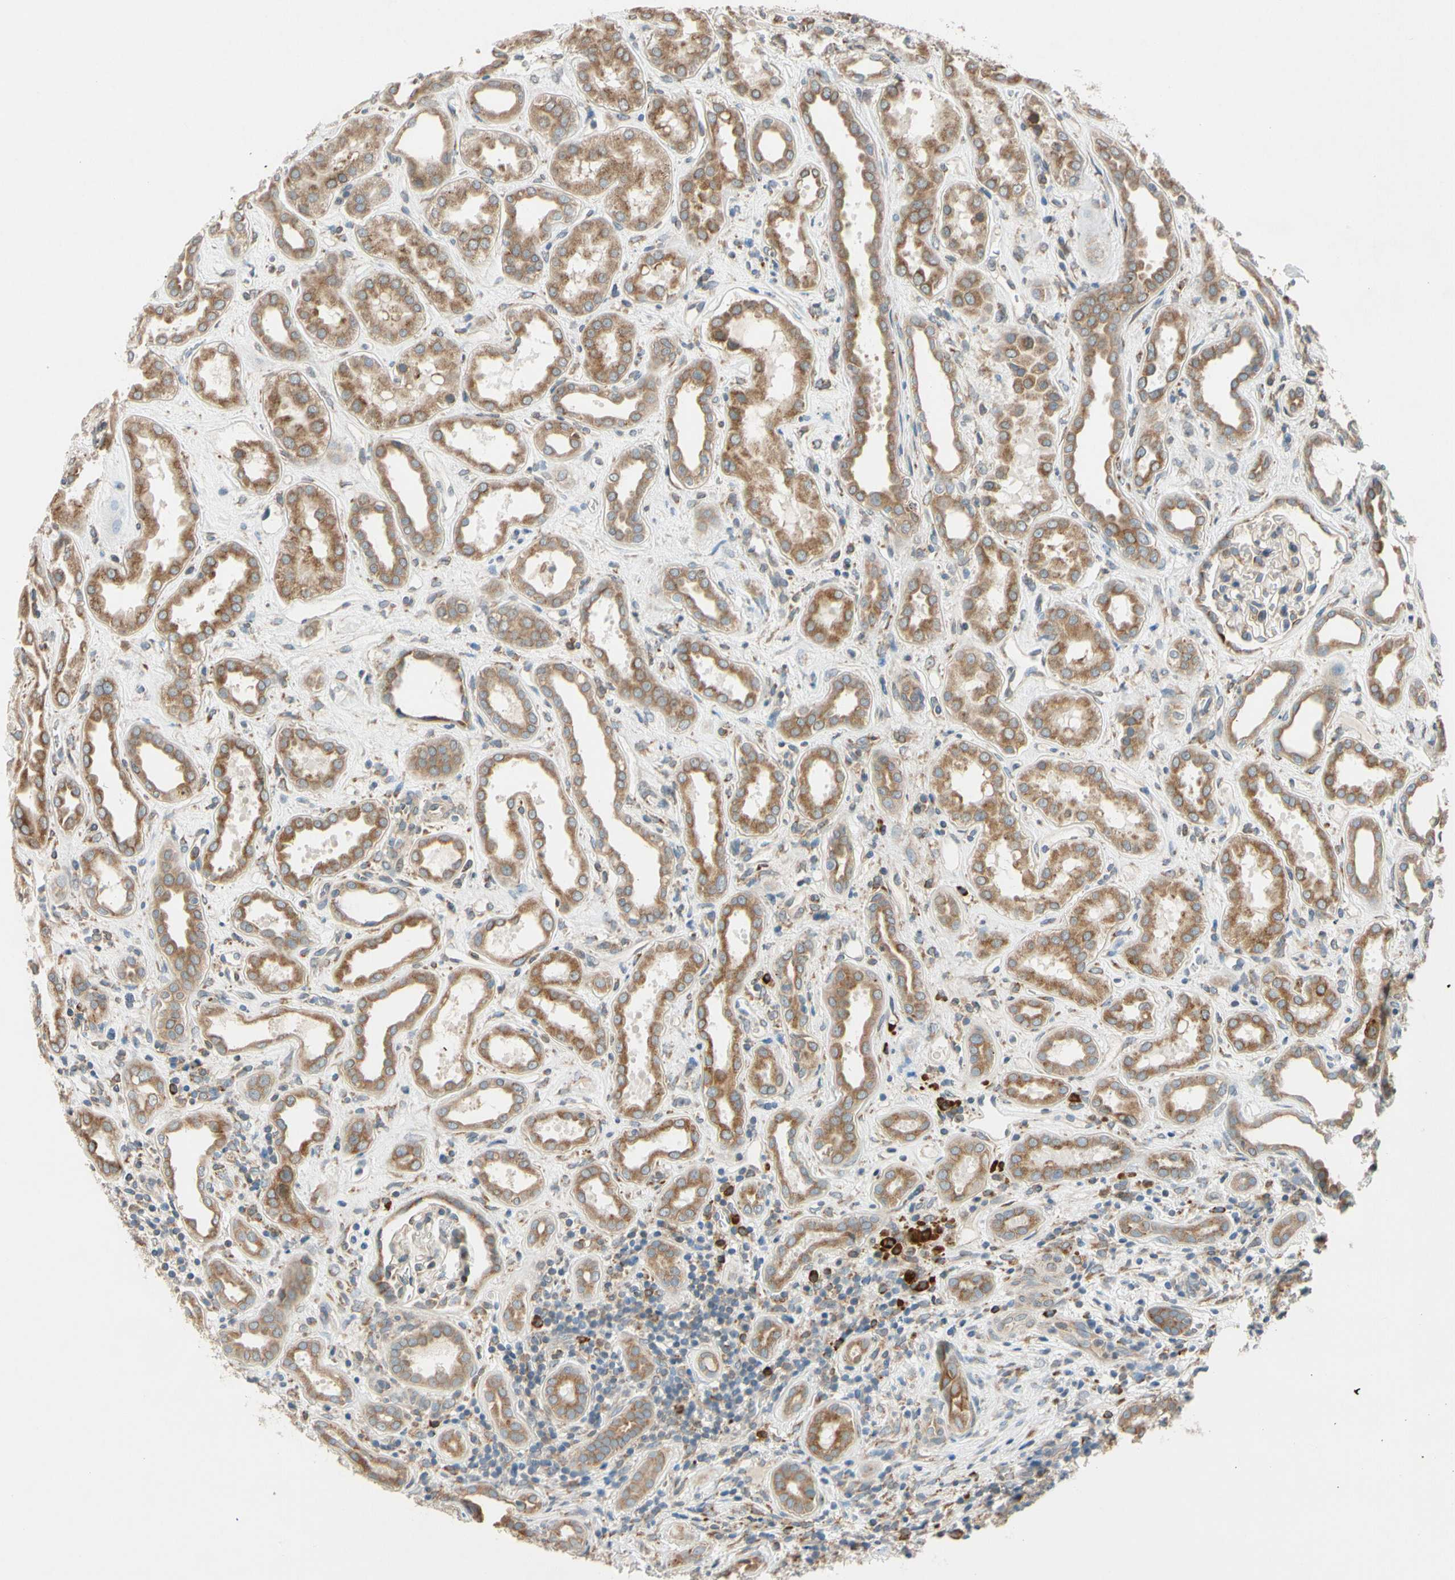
{"staining": {"intensity": "weak", "quantity": "<25%", "location": "cytoplasmic/membranous"}, "tissue": "kidney", "cell_type": "Cells in glomeruli", "image_type": "normal", "snomed": [{"axis": "morphology", "description": "Normal tissue, NOS"}, {"axis": "topography", "description": "Kidney"}], "caption": "IHC histopathology image of normal human kidney stained for a protein (brown), which displays no expression in cells in glomeruli. (Stains: DAB (3,3'-diaminobenzidine) immunohistochemistry (IHC) with hematoxylin counter stain, Microscopy: brightfield microscopy at high magnification).", "gene": "RPN2", "patient": {"sex": "male", "age": 59}}